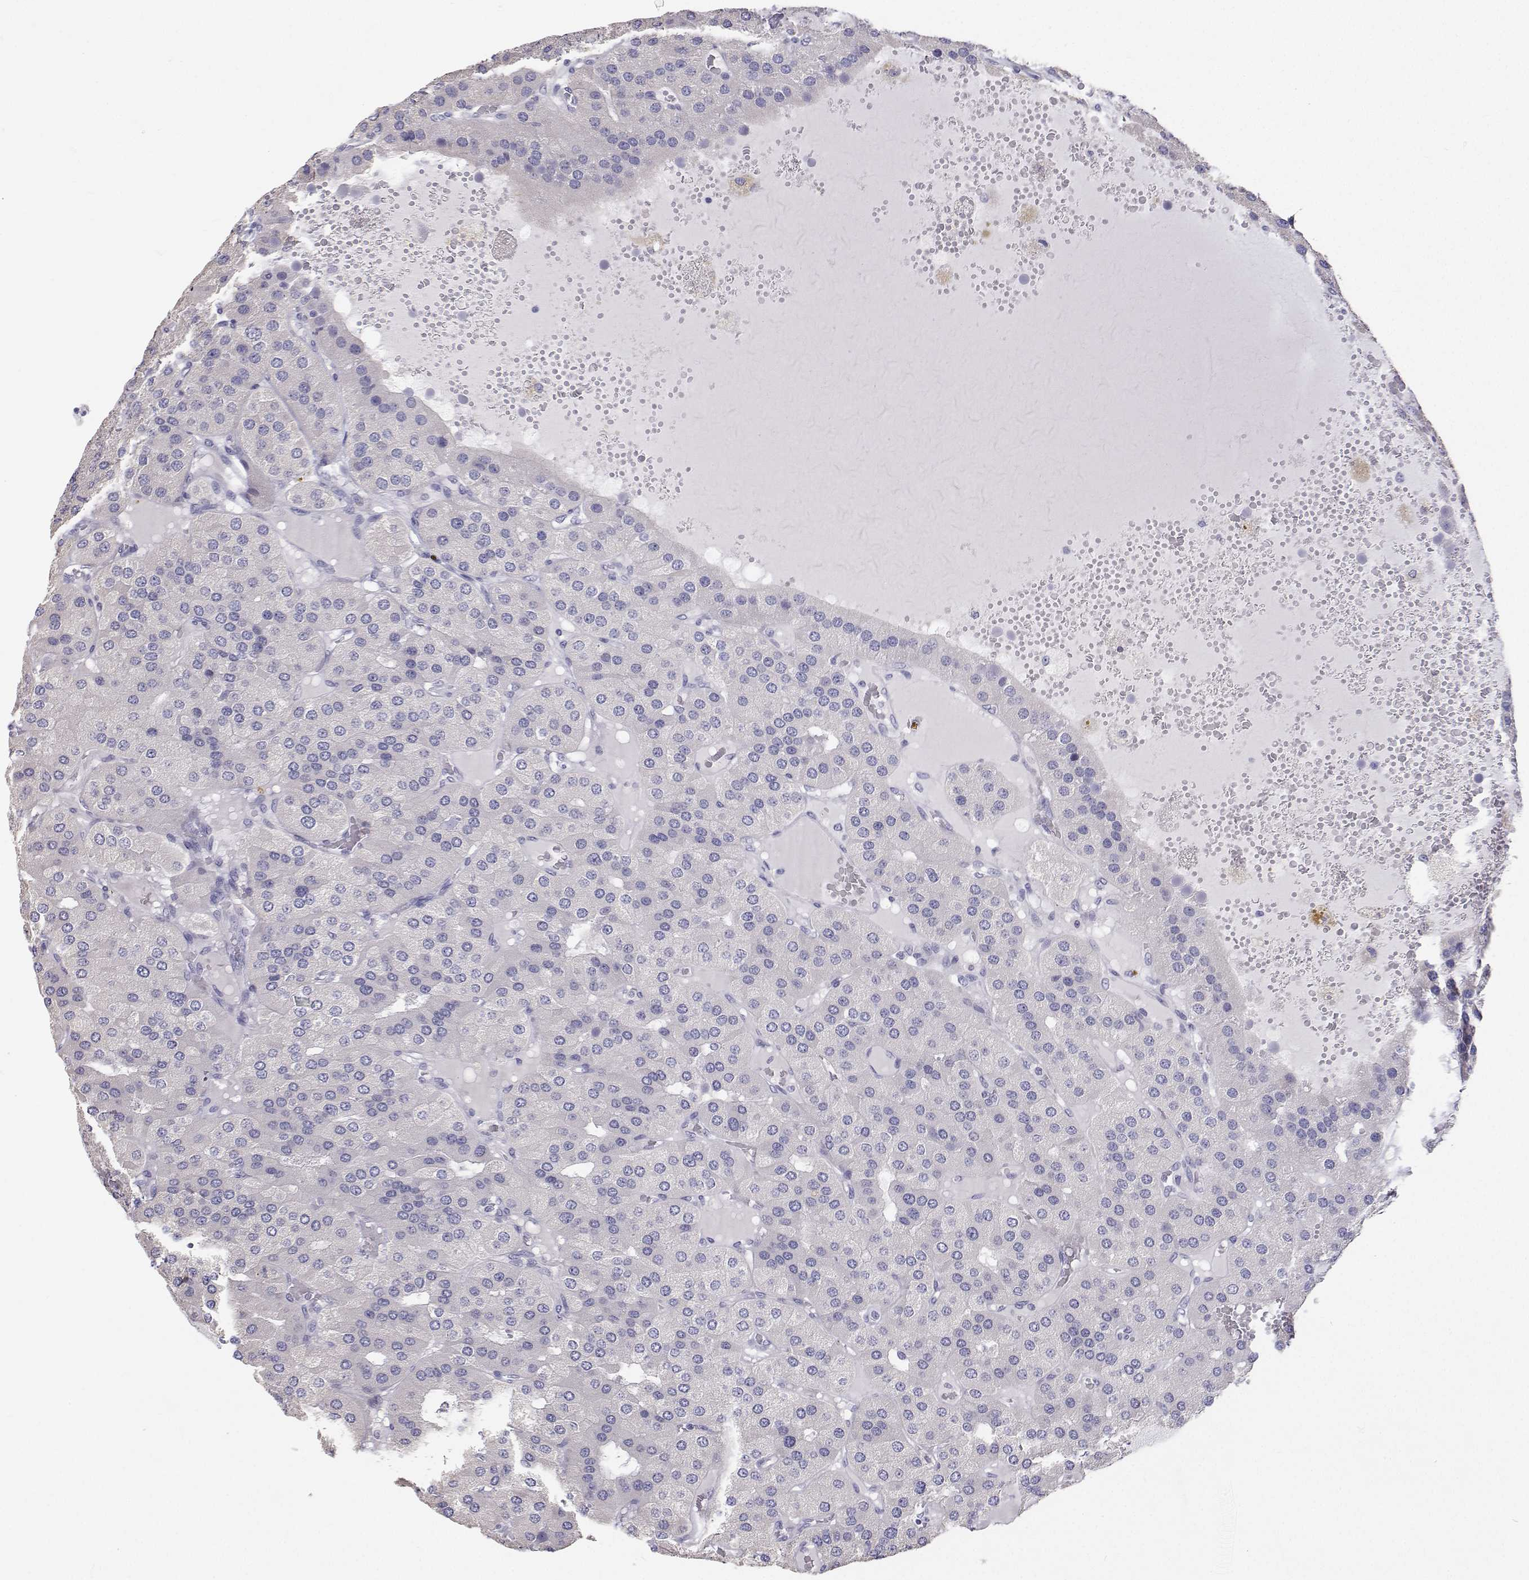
{"staining": {"intensity": "negative", "quantity": "none", "location": "none"}, "tissue": "parathyroid gland", "cell_type": "Glandular cells", "image_type": "normal", "snomed": [{"axis": "morphology", "description": "Normal tissue, NOS"}, {"axis": "morphology", "description": "Adenoma, NOS"}, {"axis": "topography", "description": "Parathyroid gland"}], "caption": "Unremarkable parathyroid gland was stained to show a protein in brown. There is no significant expression in glandular cells. (Stains: DAB immunohistochemistry with hematoxylin counter stain, Microscopy: brightfield microscopy at high magnification).", "gene": "ANKRD65", "patient": {"sex": "female", "age": 86}}